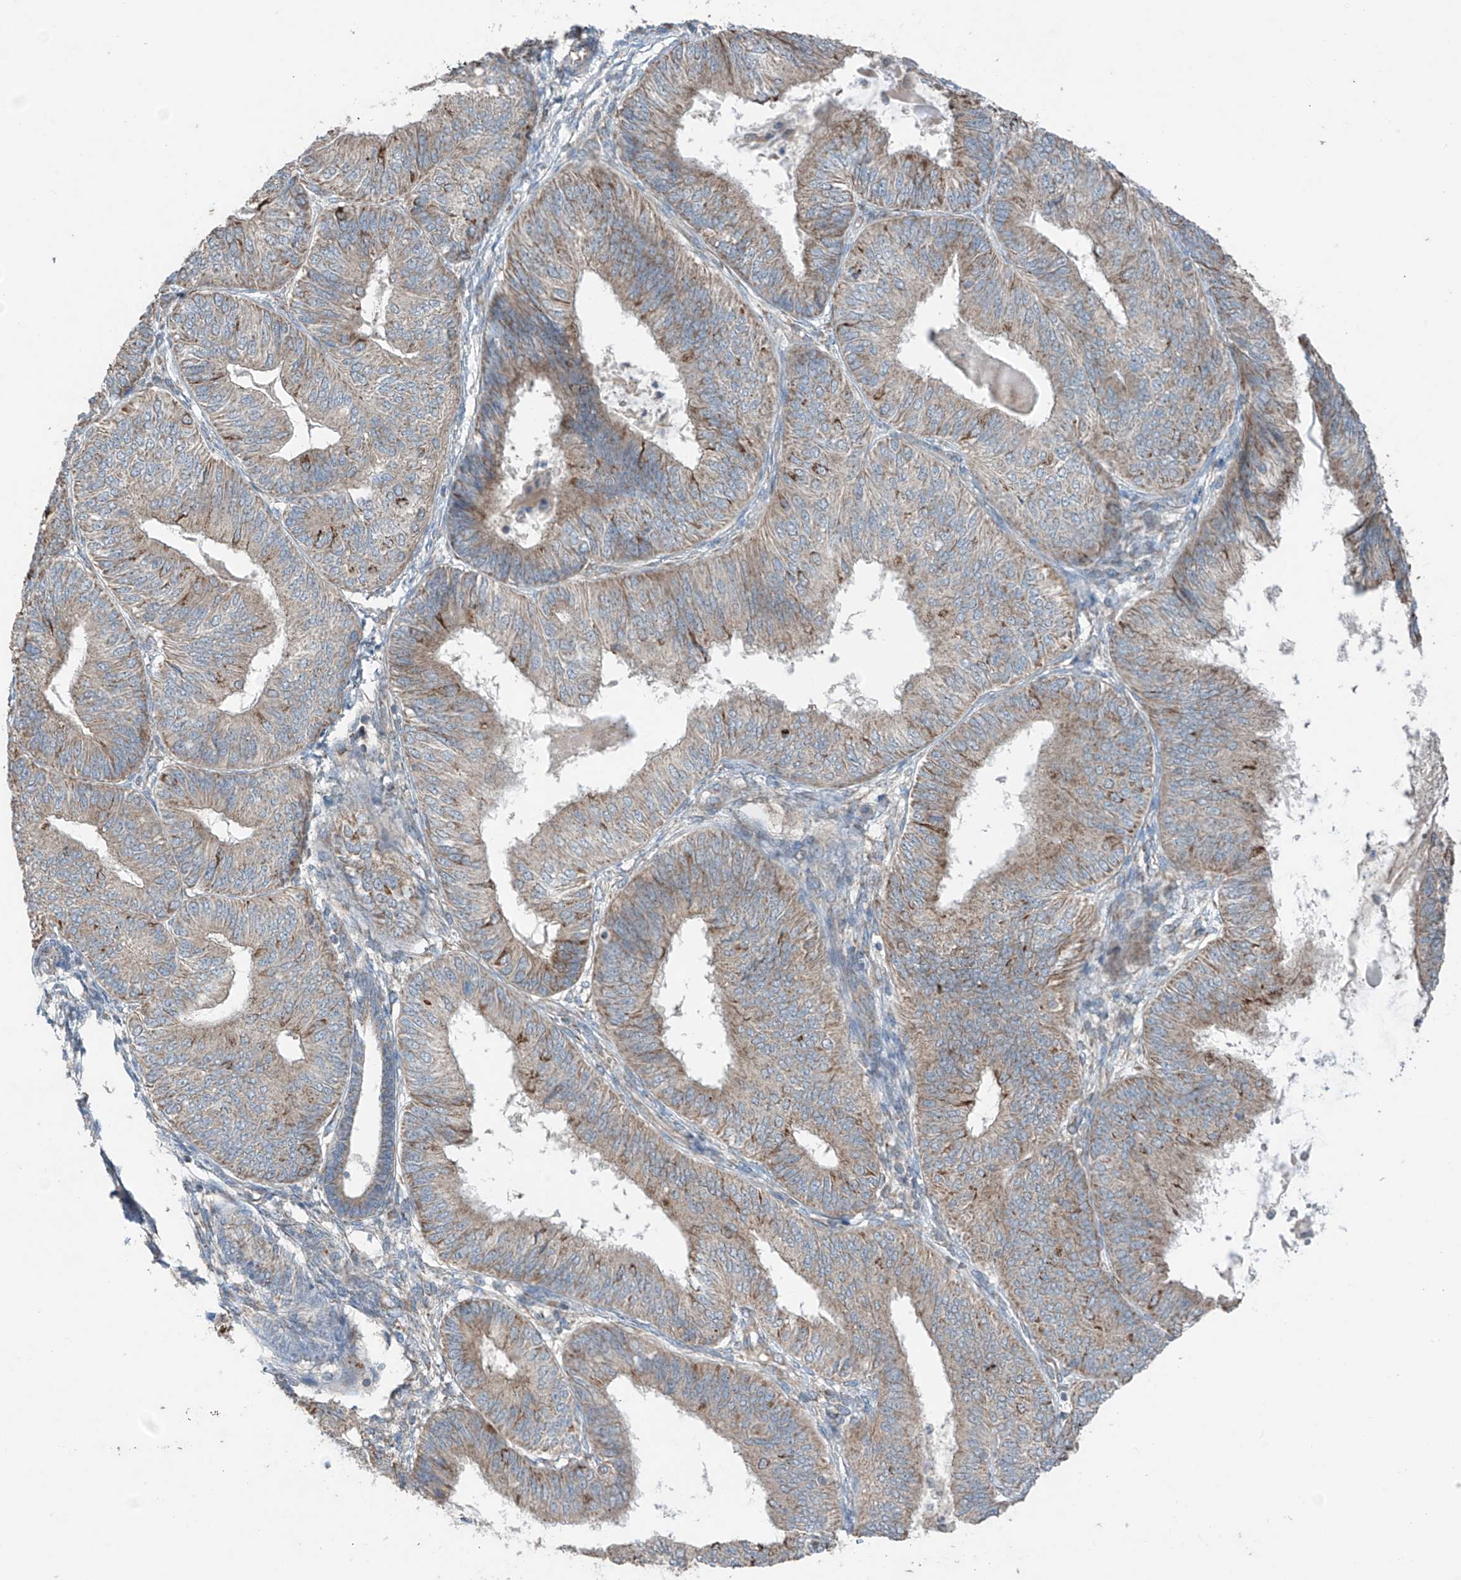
{"staining": {"intensity": "weak", "quantity": "25%-75%", "location": "cytoplasmic/membranous"}, "tissue": "endometrial cancer", "cell_type": "Tumor cells", "image_type": "cancer", "snomed": [{"axis": "morphology", "description": "Adenocarcinoma, NOS"}, {"axis": "topography", "description": "Endometrium"}], "caption": "Immunohistochemistry of human endometrial cancer (adenocarcinoma) shows low levels of weak cytoplasmic/membranous staining in about 25%-75% of tumor cells. The protein is shown in brown color, while the nuclei are stained blue.", "gene": "SAMD3", "patient": {"sex": "female", "age": 58}}